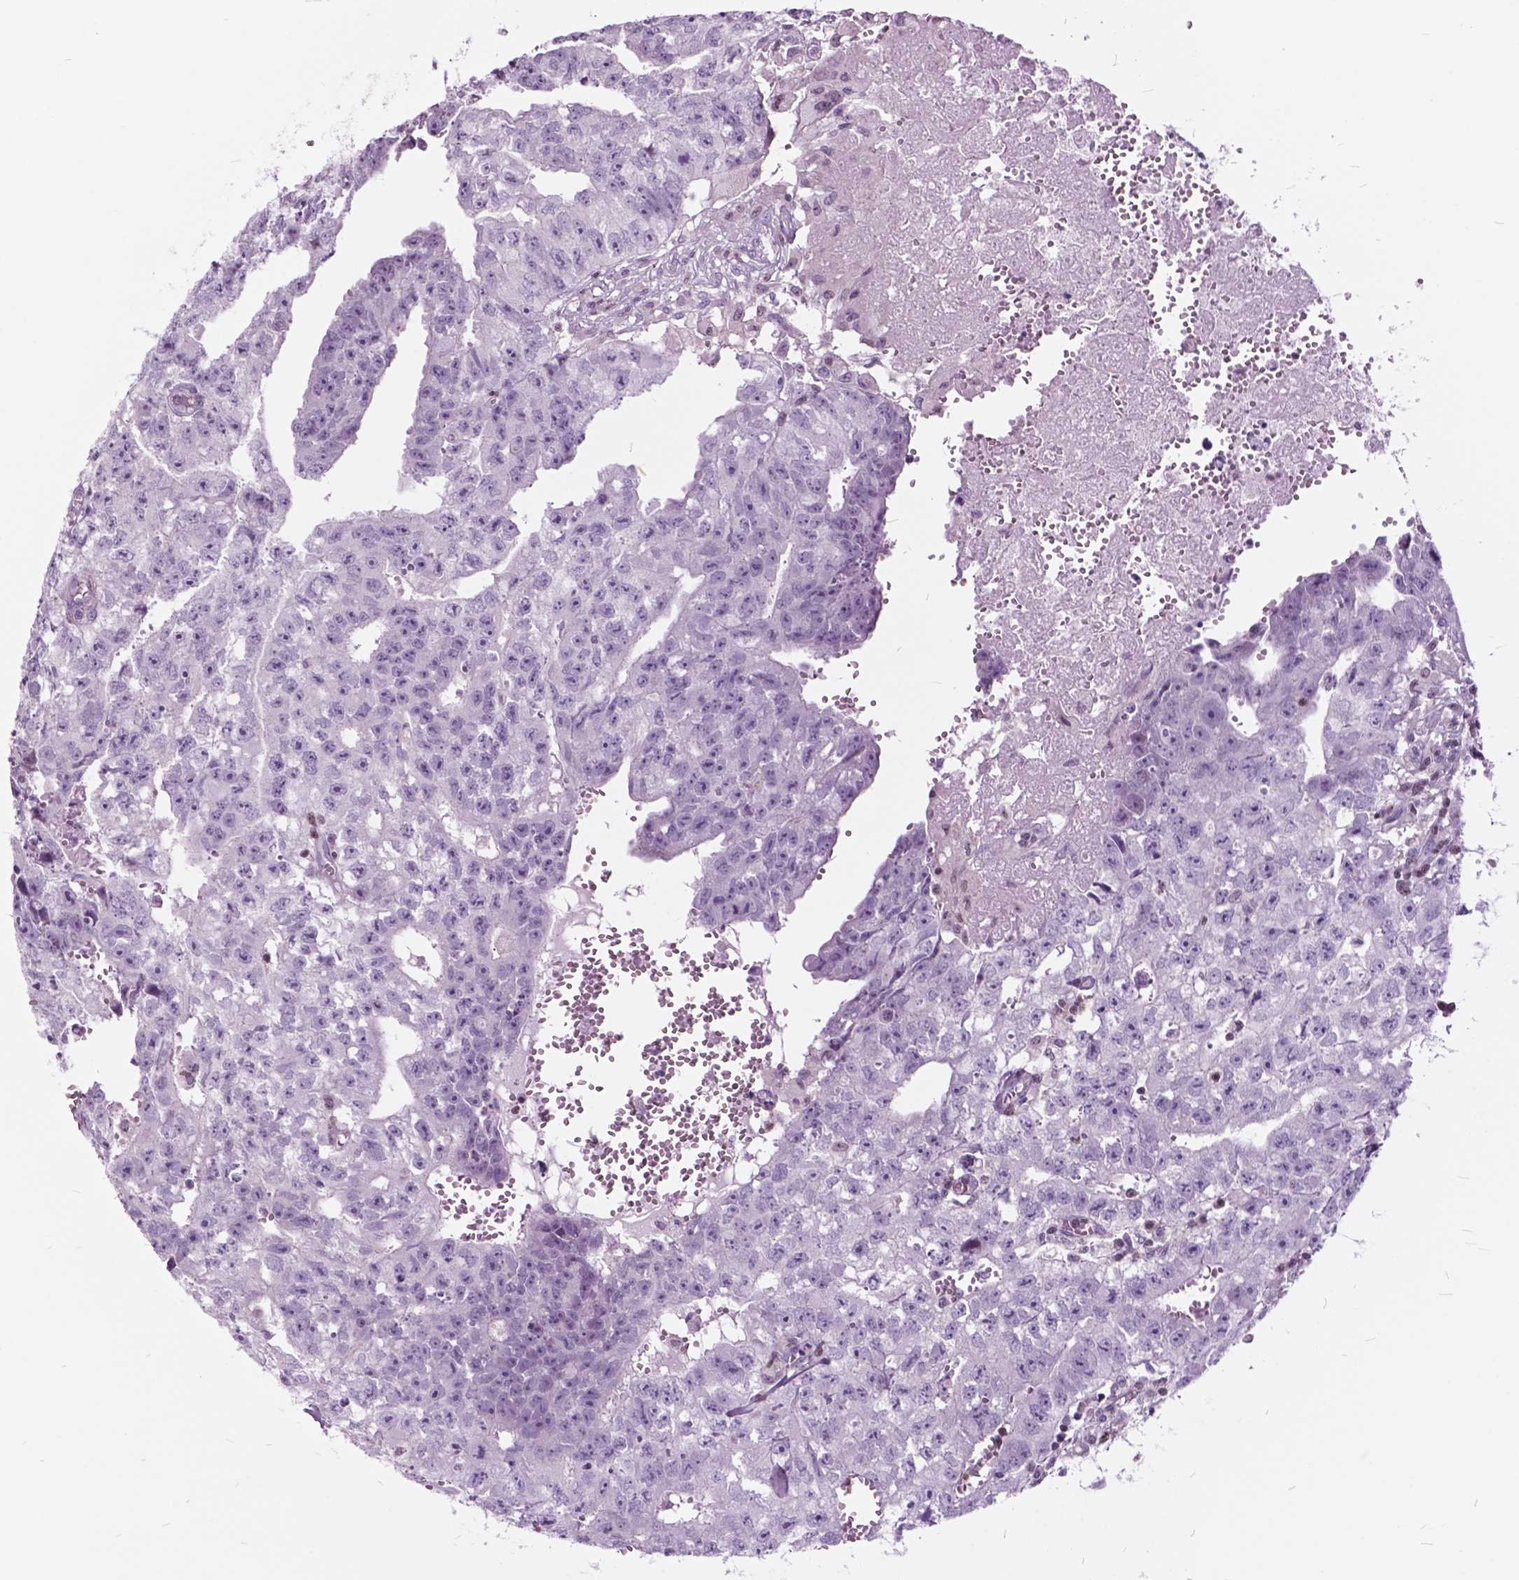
{"staining": {"intensity": "negative", "quantity": "none", "location": "none"}, "tissue": "testis cancer", "cell_type": "Tumor cells", "image_type": "cancer", "snomed": [{"axis": "morphology", "description": "Carcinoma, Embryonal, NOS"}, {"axis": "morphology", "description": "Teratoma, malignant, NOS"}, {"axis": "topography", "description": "Testis"}], "caption": "The image exhibits no staining of tumor cells in testis embryonal carcinoma.", "gene": "SP140", "patient": {"sex": "male", "age": 24}}